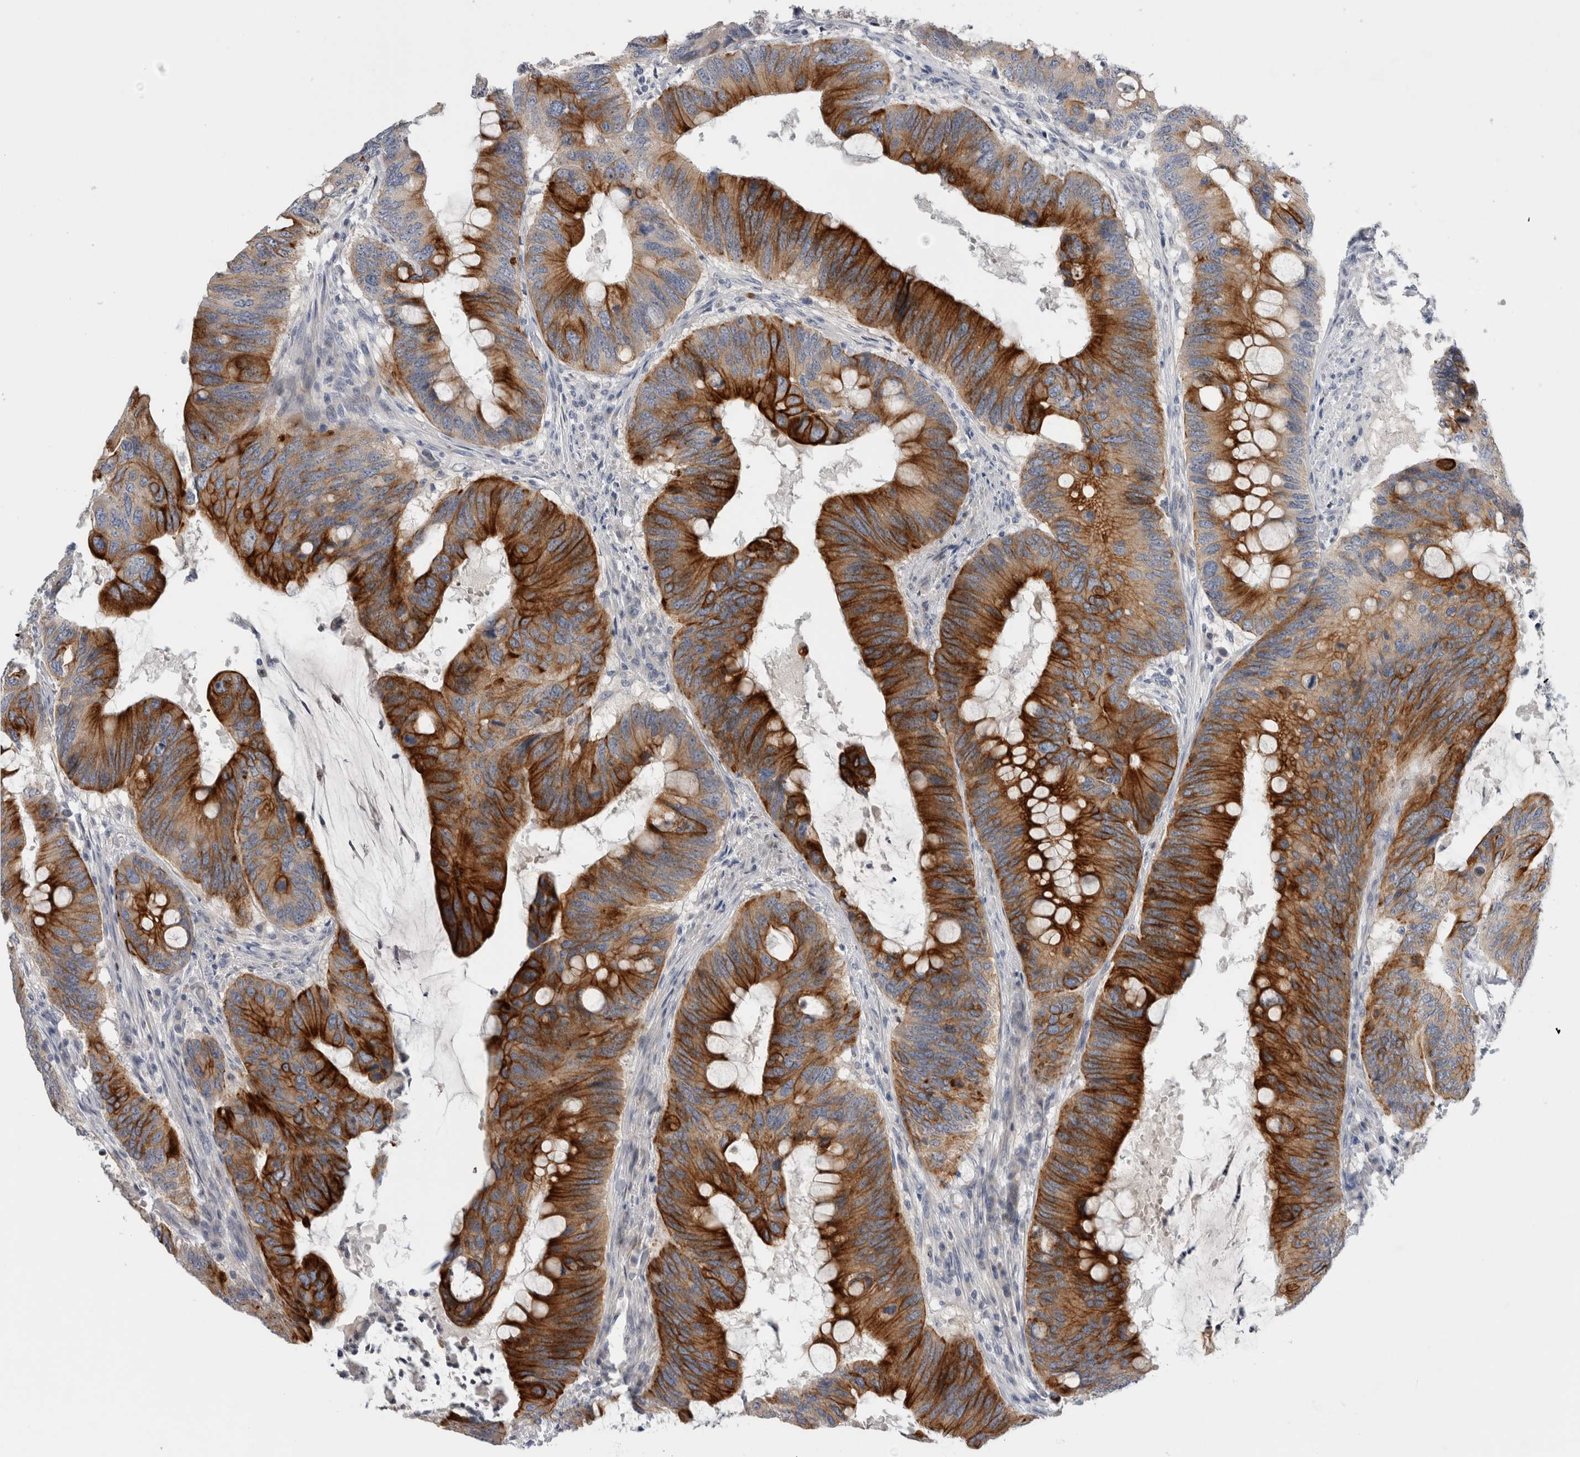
{"staining": {"intensity": "strong", "quantity": ">75%", "location": "cytoplasmic/membranous"}, "tissue": "colorectal cancer", "cell_type": "Tumor cells", "image_type": "cancer", "snomed": [{"axis": "morphology", "description": "Adenocarcinoma, NOS"}, {"axis": "topography", "description": "Colon"}], "caption": "Immunohistochemical staining of human colorectal cancer (adenocarcinoma) reveals high levels of strong cytoplasmic/membranous protein expression in approximately >75% of tumor cells.", "gene": "SLC20A2", "patient": {"sex": "male", "age": 71}}